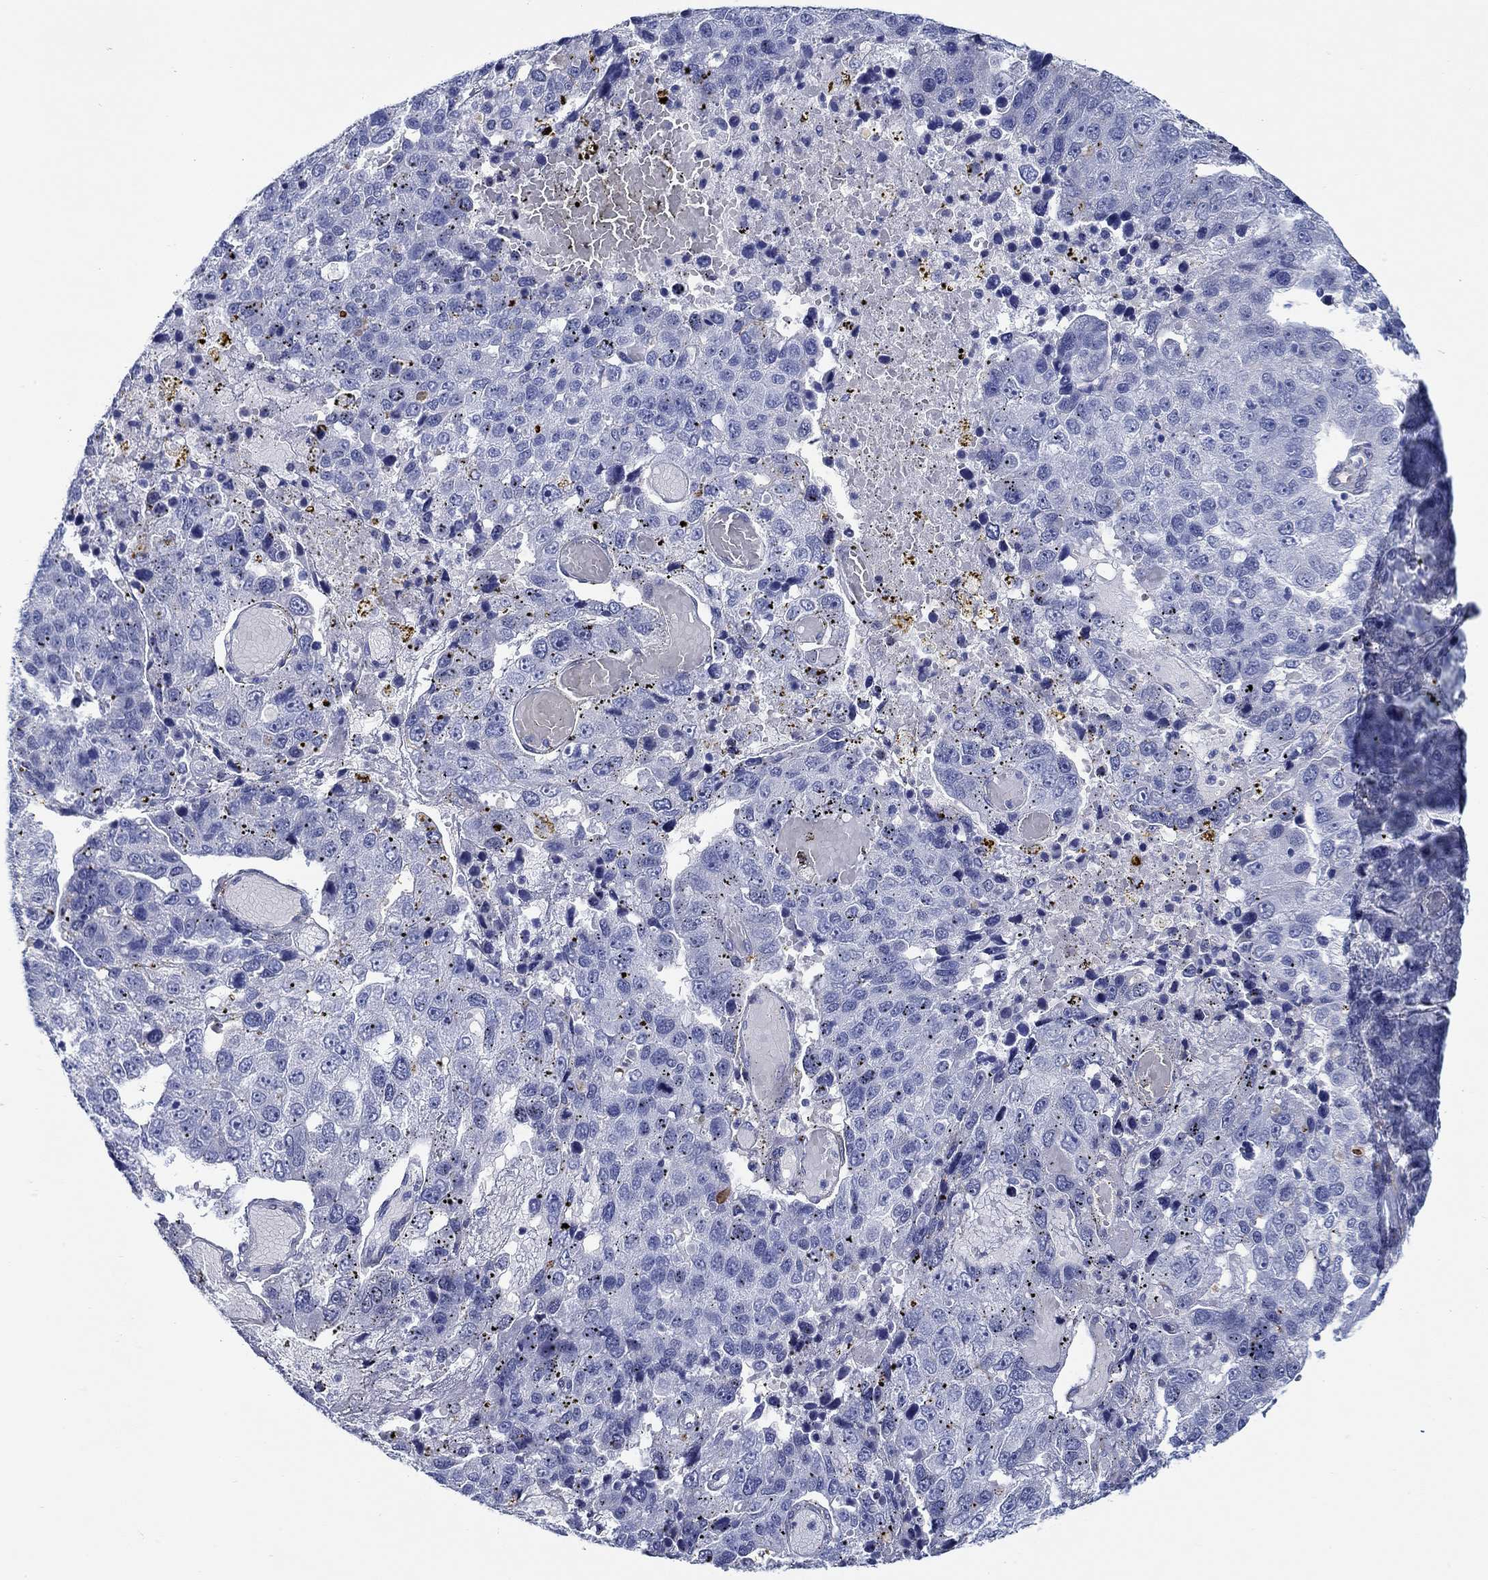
{"staining": {"intensity": "negative", "quantity": "none", "location": "none"}, "tissue": "pancreatic cancer", "cell_type": "Tumor cells", "image_type": "cancer", "snomed": [{"axis": "morphology", "description": "Adenocarcinoma, NOS"}, {"axis": "topography", "description": "Pancreas"}], "caption": "Protein analysis of pancreatic cancer shows no significant positivity in tumor cells. (Stains: DAB (3,3'-diaminobenzidine) immunohistochemistry with hematoxylin counter stain, Microscopy: brightfield microscopy at high magnification).", "gene": "MC2R", "patient": {"sex": "female", "age": 61}}